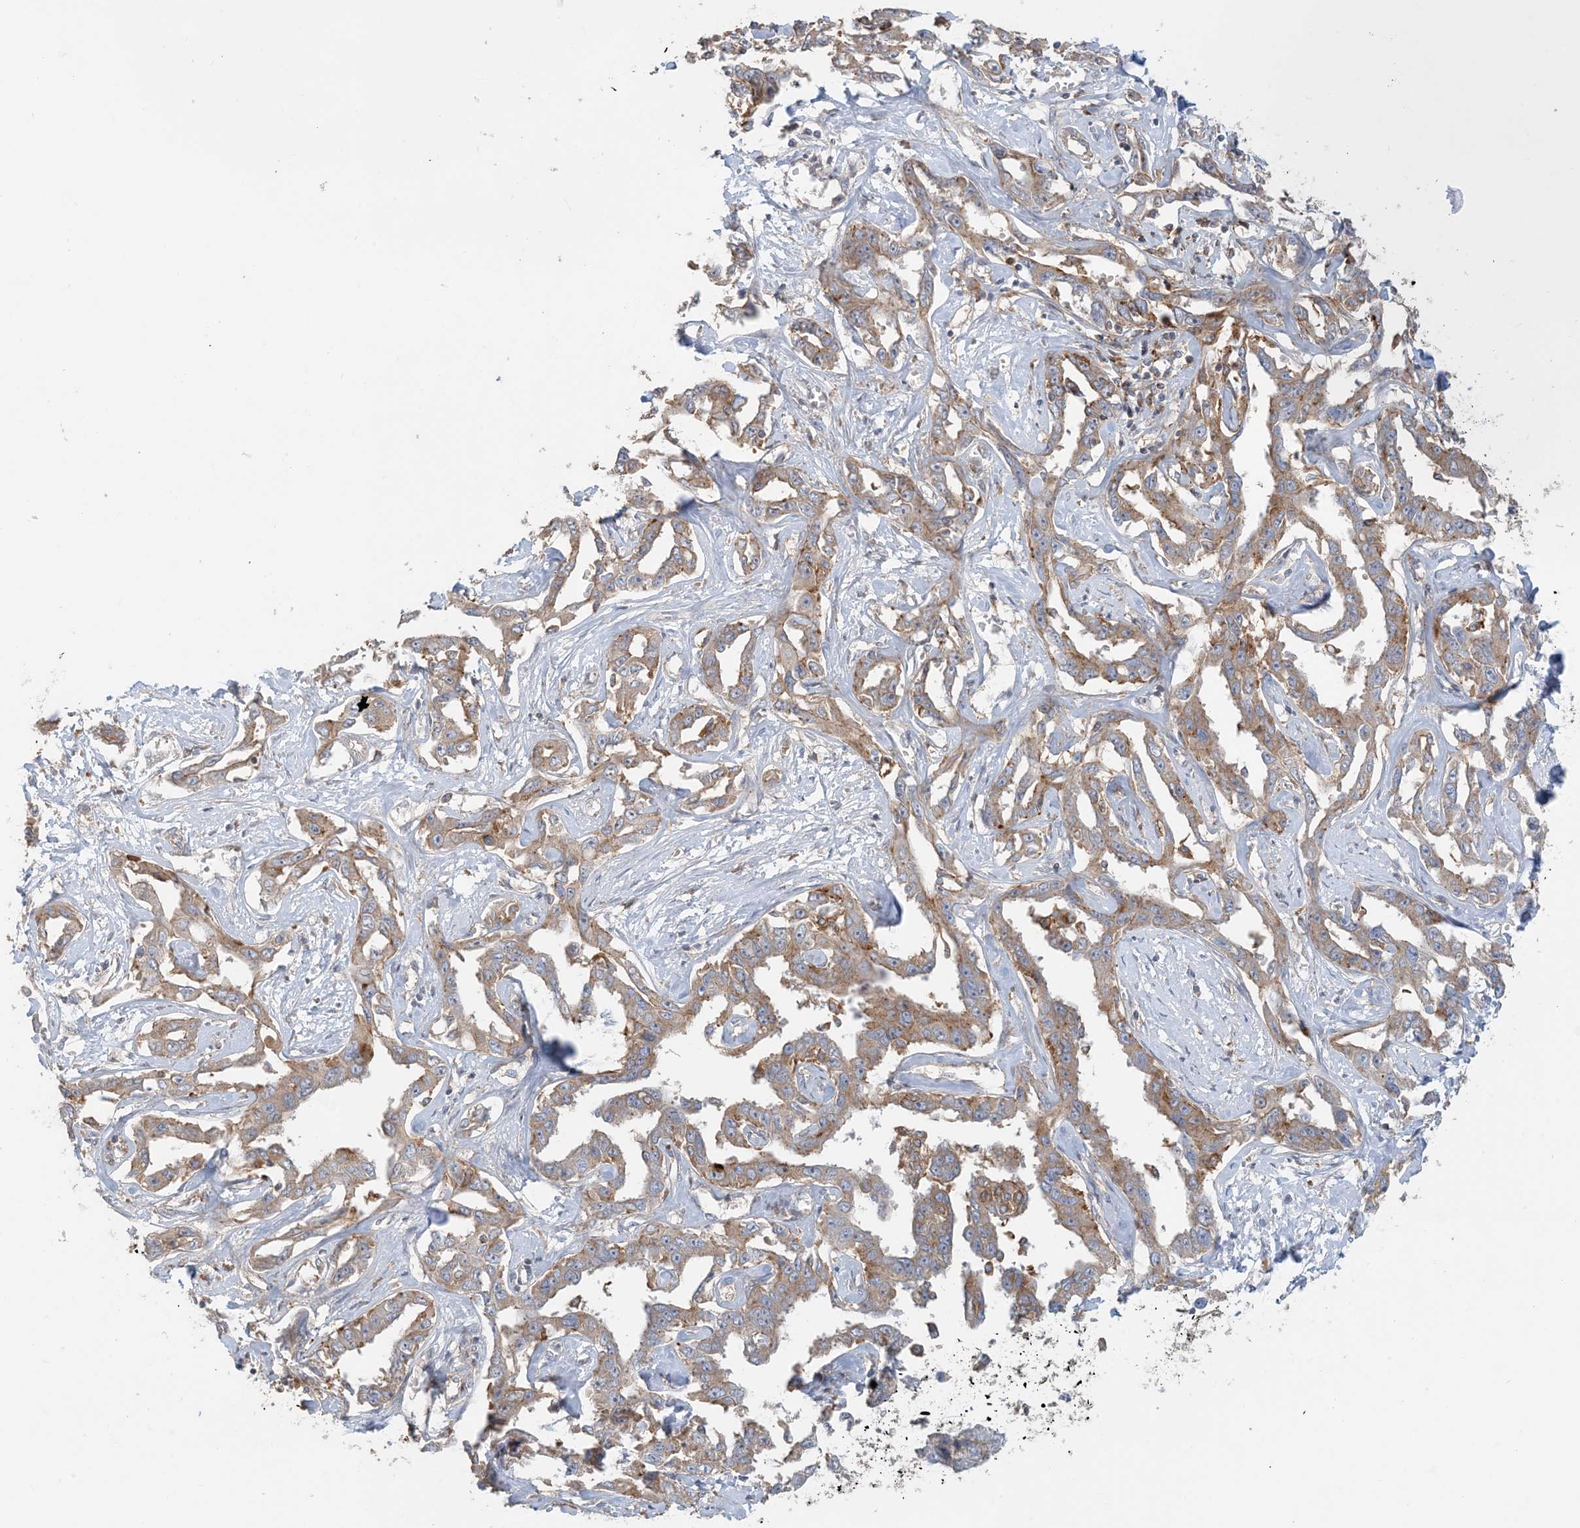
{"staining": {"intensity": "moderate", "quantity": ">75%", "location": "cytoplasmic/membranous"}, "tissue": "liver cancer", "cell_type": "Tumor cells", "image_type": "cancer", "snomed": [{"axis": "morphology", "description": "Cholangiocarcinoma"}, {"axis": "topography", "description": "Liver"}], "caption": "Liver cancer stained with a brown dye shows moderate cytoplasmic/membranous positive staining in about >75% of tumor cells.", "gene": "SPPL2A", "patient": {"sex": "male", "age": 59}}